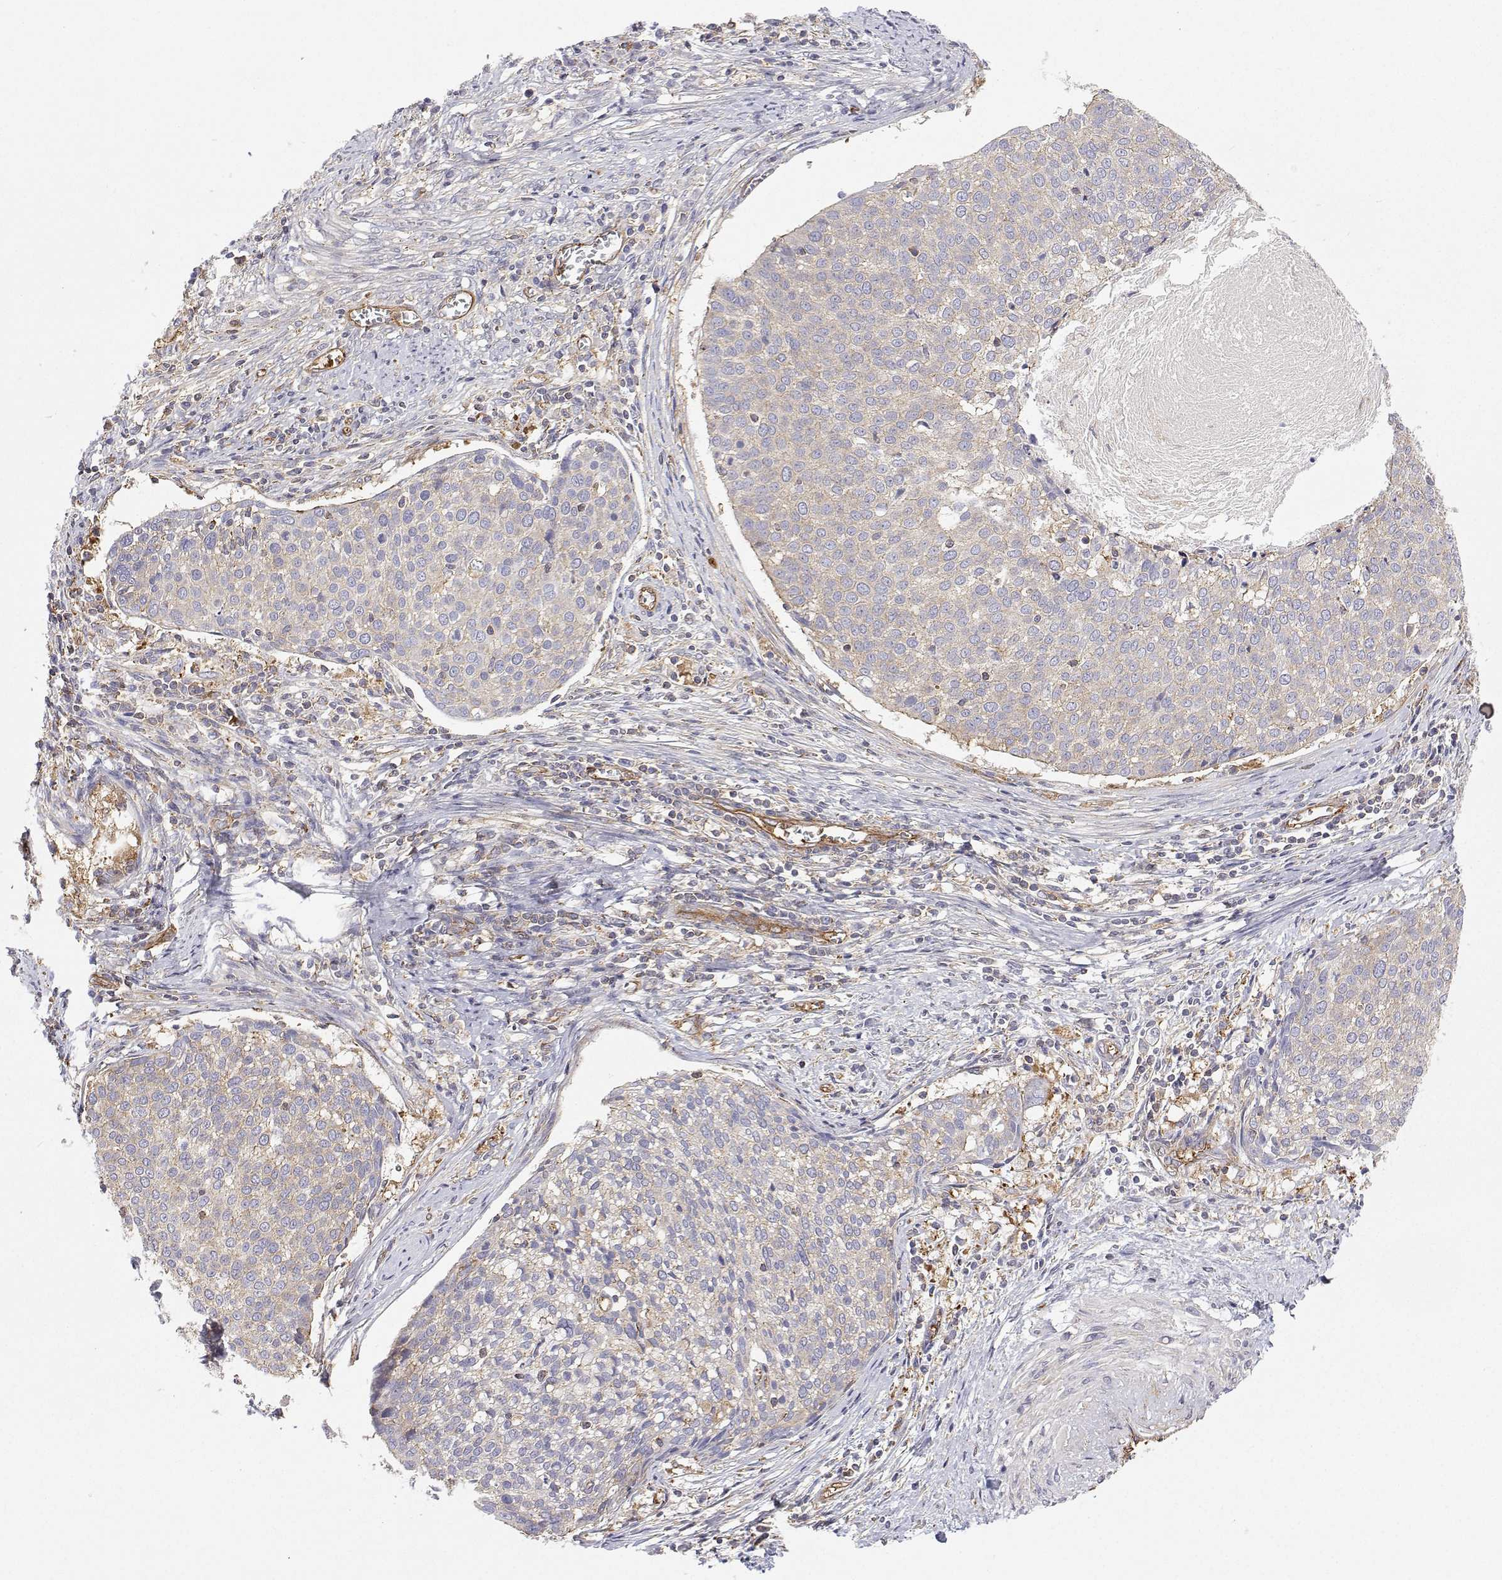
{"staining": {"intensity": "negative", "quantity": "none", "location": "none"}, "tissue": "cervical cancer", "cell_type": "Tumor cells", "image_type": "cancer", "snomed": [{"axis": "morphology", "description": "Squamous cell carcinoma, NOS"}, {"axis": "topography", "description": "Cervix"}], "caption": "DAB immunohistochemical staining of cervical squamous cell carcinoma demonstrates no significant positivity in tumor cells.", "gene": "MYH9", "patient": {"sex": "female", "age": 39}}